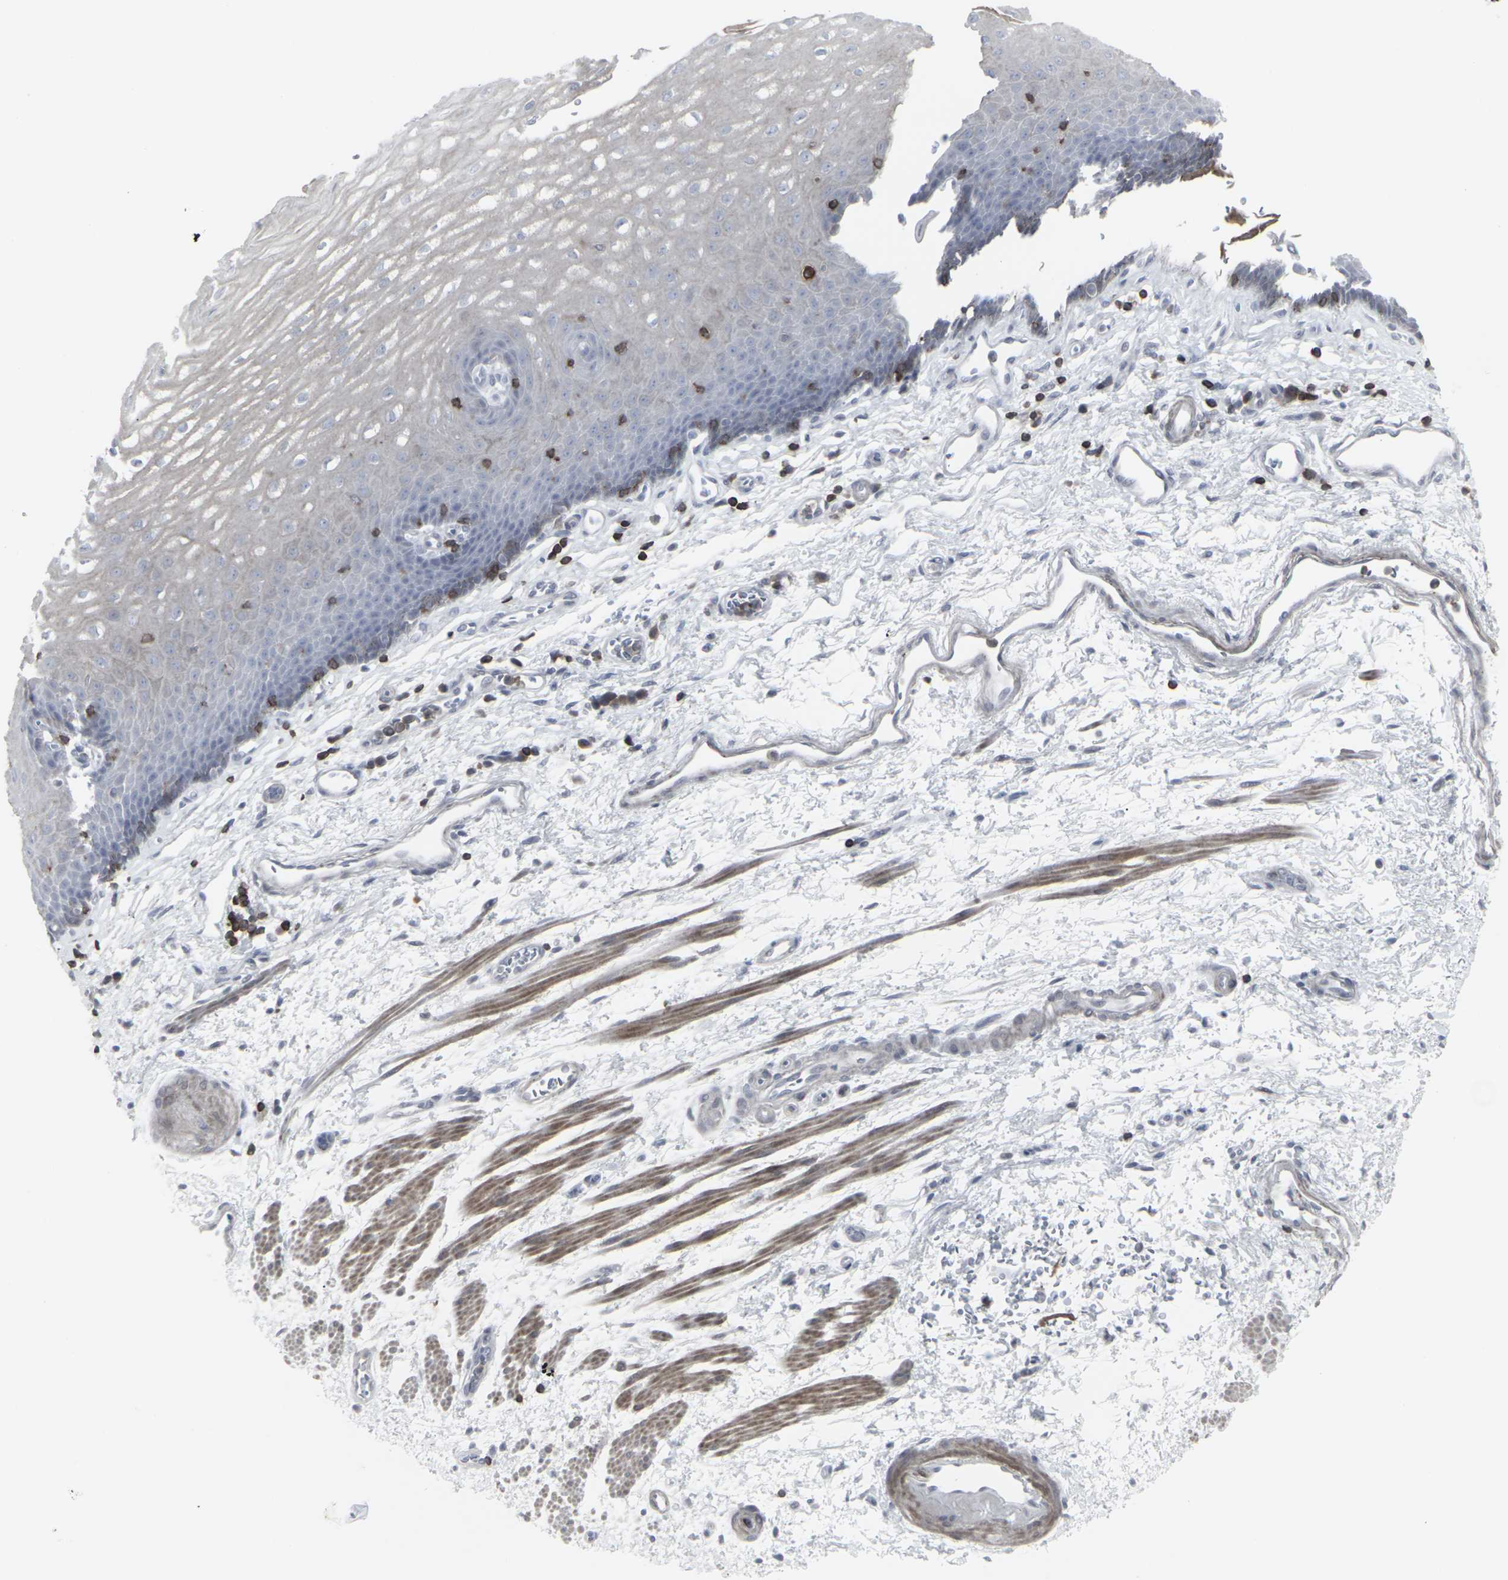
{"staining": {"intensity": "negative", "quantity": "none", "location": "none"}, "tissue": "esophagus", "cell_type": "Squamous epithelial cells", "image_type": "normal", "snomed": [{"axis": "morphology", "description": "Normal tissue, NOS"}, {"axis": "topography", "description": "Esophagus"}], "caption": "This is a image of immunohistochemistry staining of benign esophagus, which shows no staining in squamous epithelial cells. (DAB (3,3'-diaminobenzidine) immunohistochemistry (IHC) visualized using brightfield microscopy, high magnification).", "gene": "APOBEC2", "patient": {"sex": "male", "age": 54}}